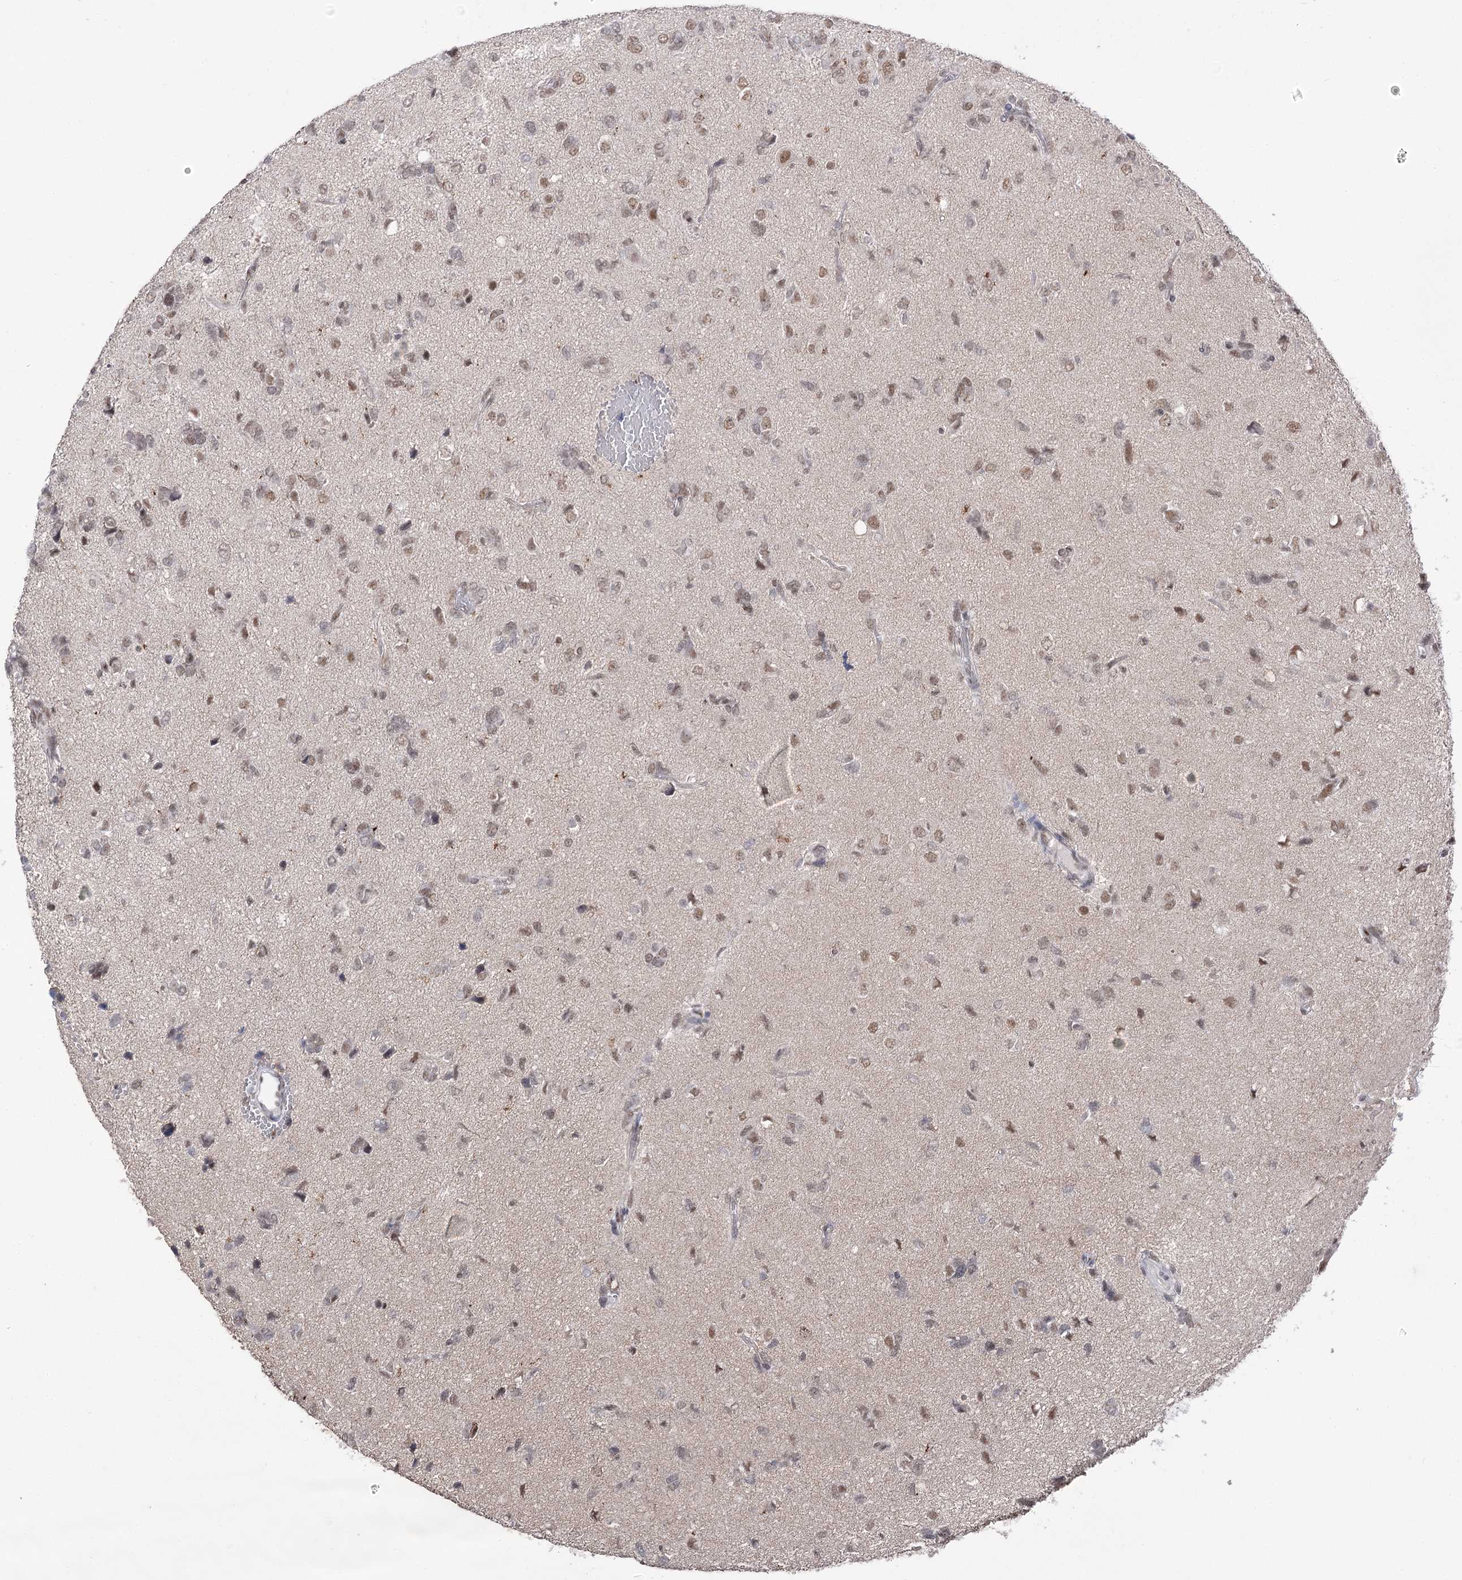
{"staining": {"intensity": "weak", "quantity": ">75%", "location": "nuclear"}, "tissue": "glioma", "cell_type": "Tumor cells", "image_type": "cancer", "snomed": [{"axis": "morphology", "description": "Glioma, malignant, High grade"}, {"axis": "topography", "description": "Brain"}], "caption": "Tumor cells reveal low levels of weak nuclear staining in approximately >75% of cells in human malignant glioma (high-grade). (IHC, brightfield microscopy, high magnification).", "gene": "VGLL4", "patient": {"sex": "female", "age": 59}}